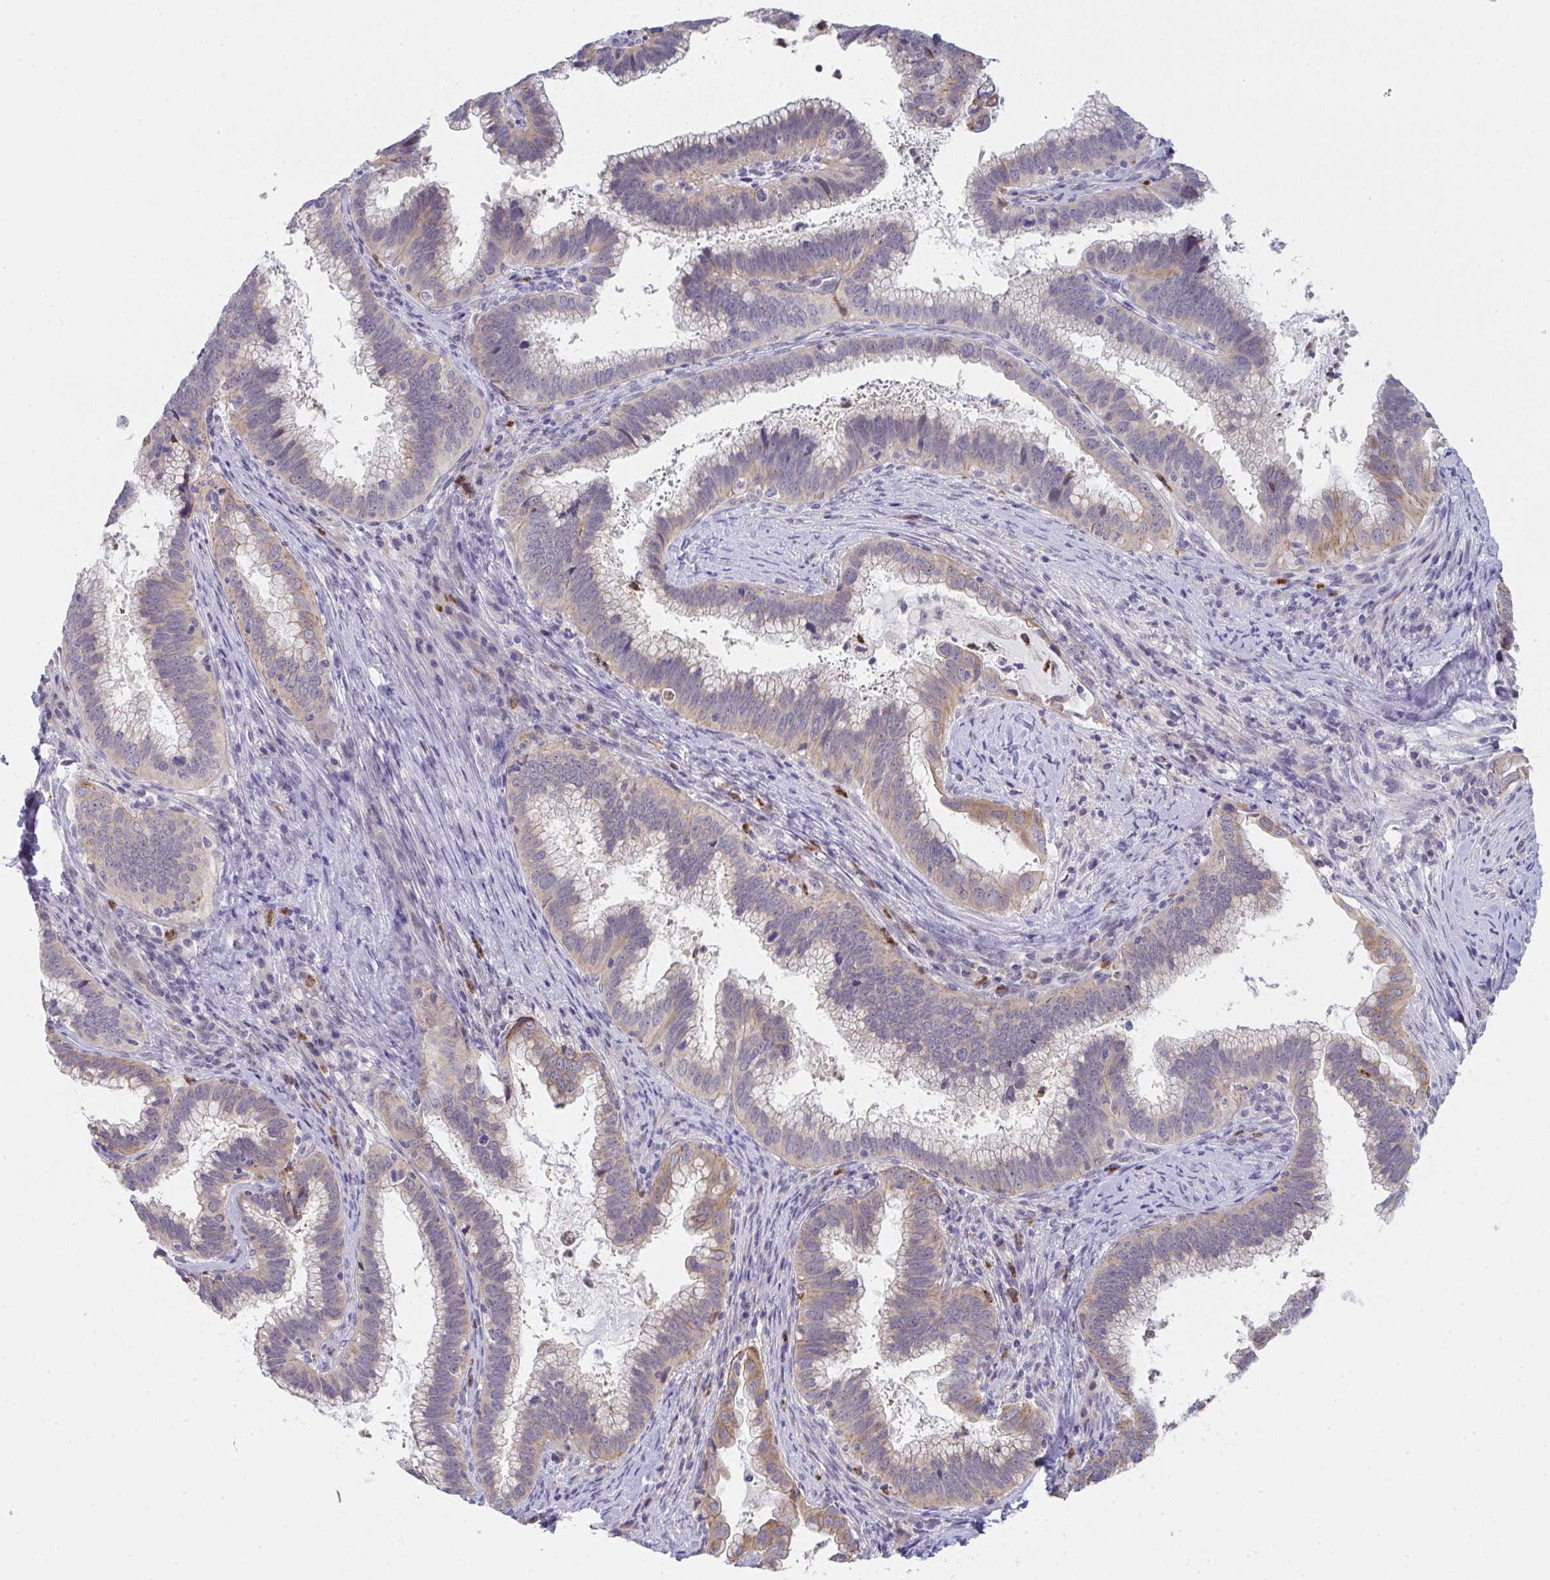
{"staining": {"intensity": "weak", "quantity": "25%-75%", "location": "cytoplasmic/membranous,nuclear"}, "tissue": "cervical cancer", "cell_type": "Tumor cells", "image_type": "cancer", "snomed": [{"axis": "morphology", "description": "Adenocarcinoma, NOS"}, {"axis": "topography", "description": "Cervix"}], "caption": "Tumor cells display low levels of weak cytoplasmic/membranous and nuclear positivity in about 25%-75% of cells in adenocarcinoma (cervical).", "gene": "RIOK1", "patient": {"sex": "female", "age": 56}}